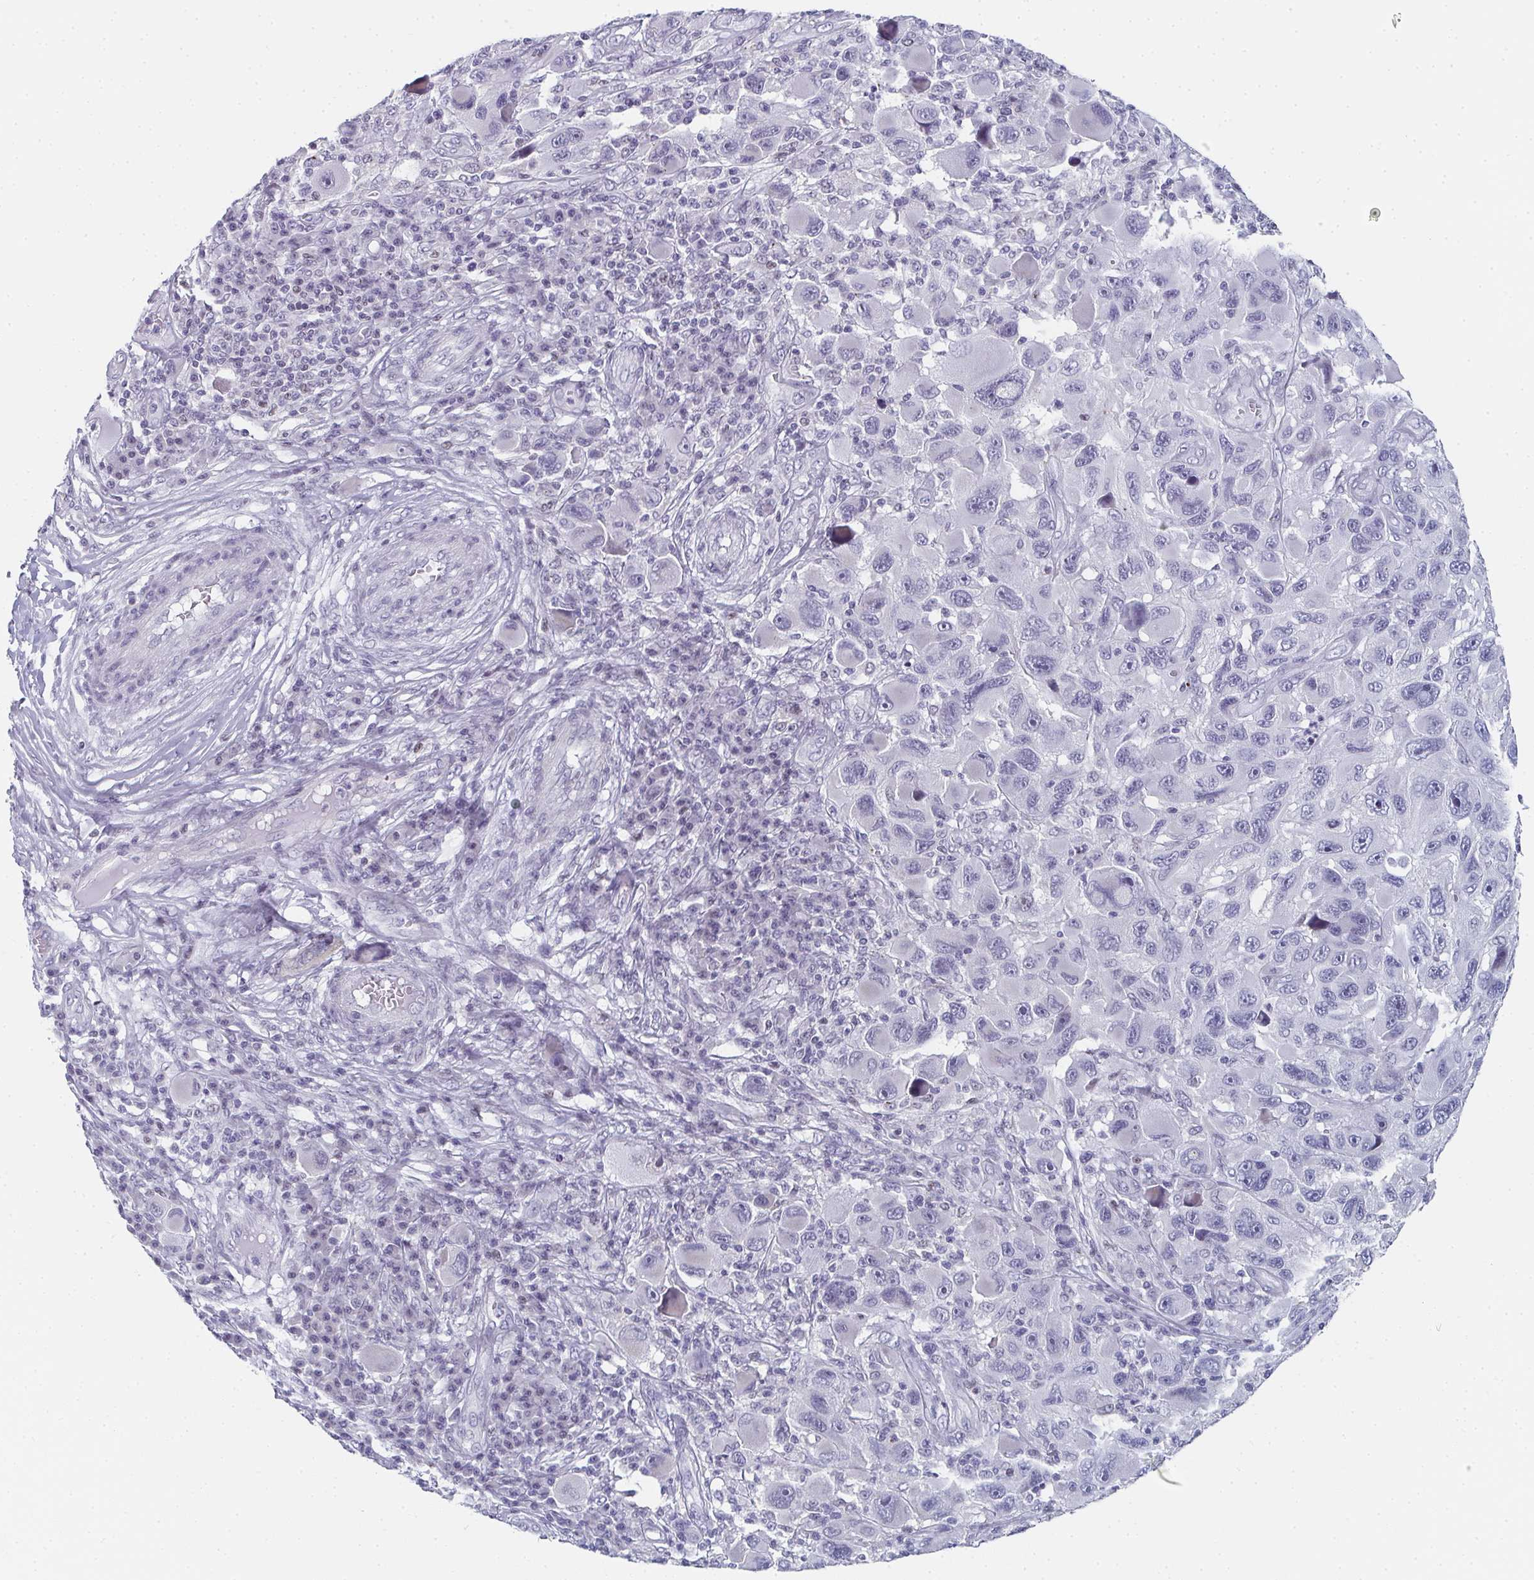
{"staining": {"intensity": "negative", "quantity": "none", "location": "none"}, "tissue": "melanoma", "cell_type": "Tumor cells", "image_type": "cancer", "snomed": [{"axis": "morphology", "description": "Malignant melanoma, NOS"}, {"axis": "topography", "description": "Skin"}], "caption": "Histopathology image shows no significant protein staining in tumor cells of melanoma. The staining is performed using DAB (3,3'-diaminobenzidine) brown chromogen with nuclei counter-stained in using hematoxylin.", "gene": "PYCR3", "patient": {"sex": "male", "age": 53}}